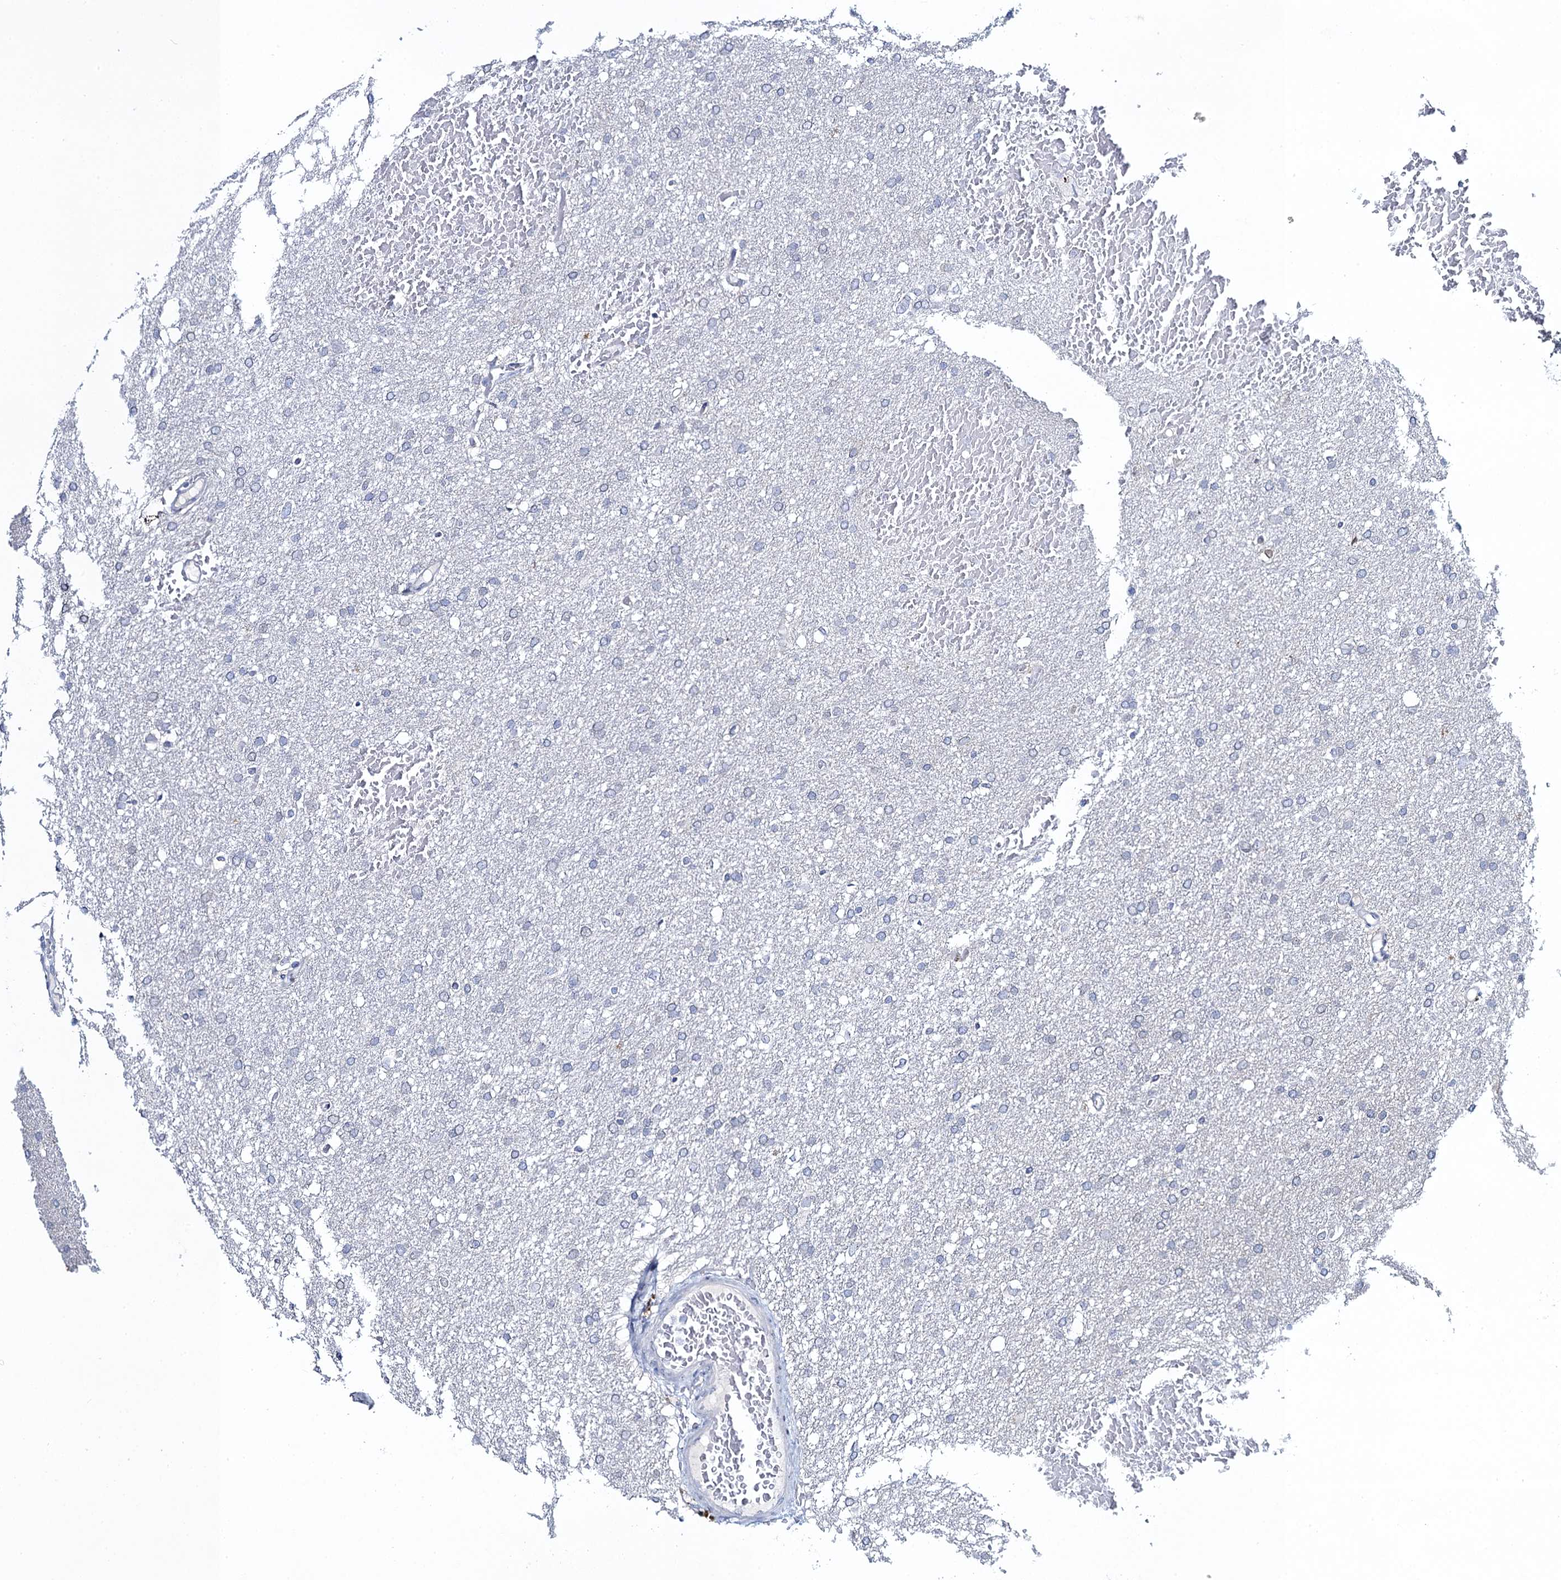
{"staining": {"intensity": "negative", "quantity": "none", "location": "none"}, "tissue": "glioma", "cell_type": "Tumor cells", "image_type": "cancer", "snomed": [{"axis": "morphology", "description": "Glioma, malignant, High grade"}, {"axis": "topography", "description": "Cerebral cortex"}], "caption": "Glioma was stained to show a protein in brown. There is no significant expression in tumor cells.", "gene": "TOX3", "patient": {"sex": "female", "age": 36}}